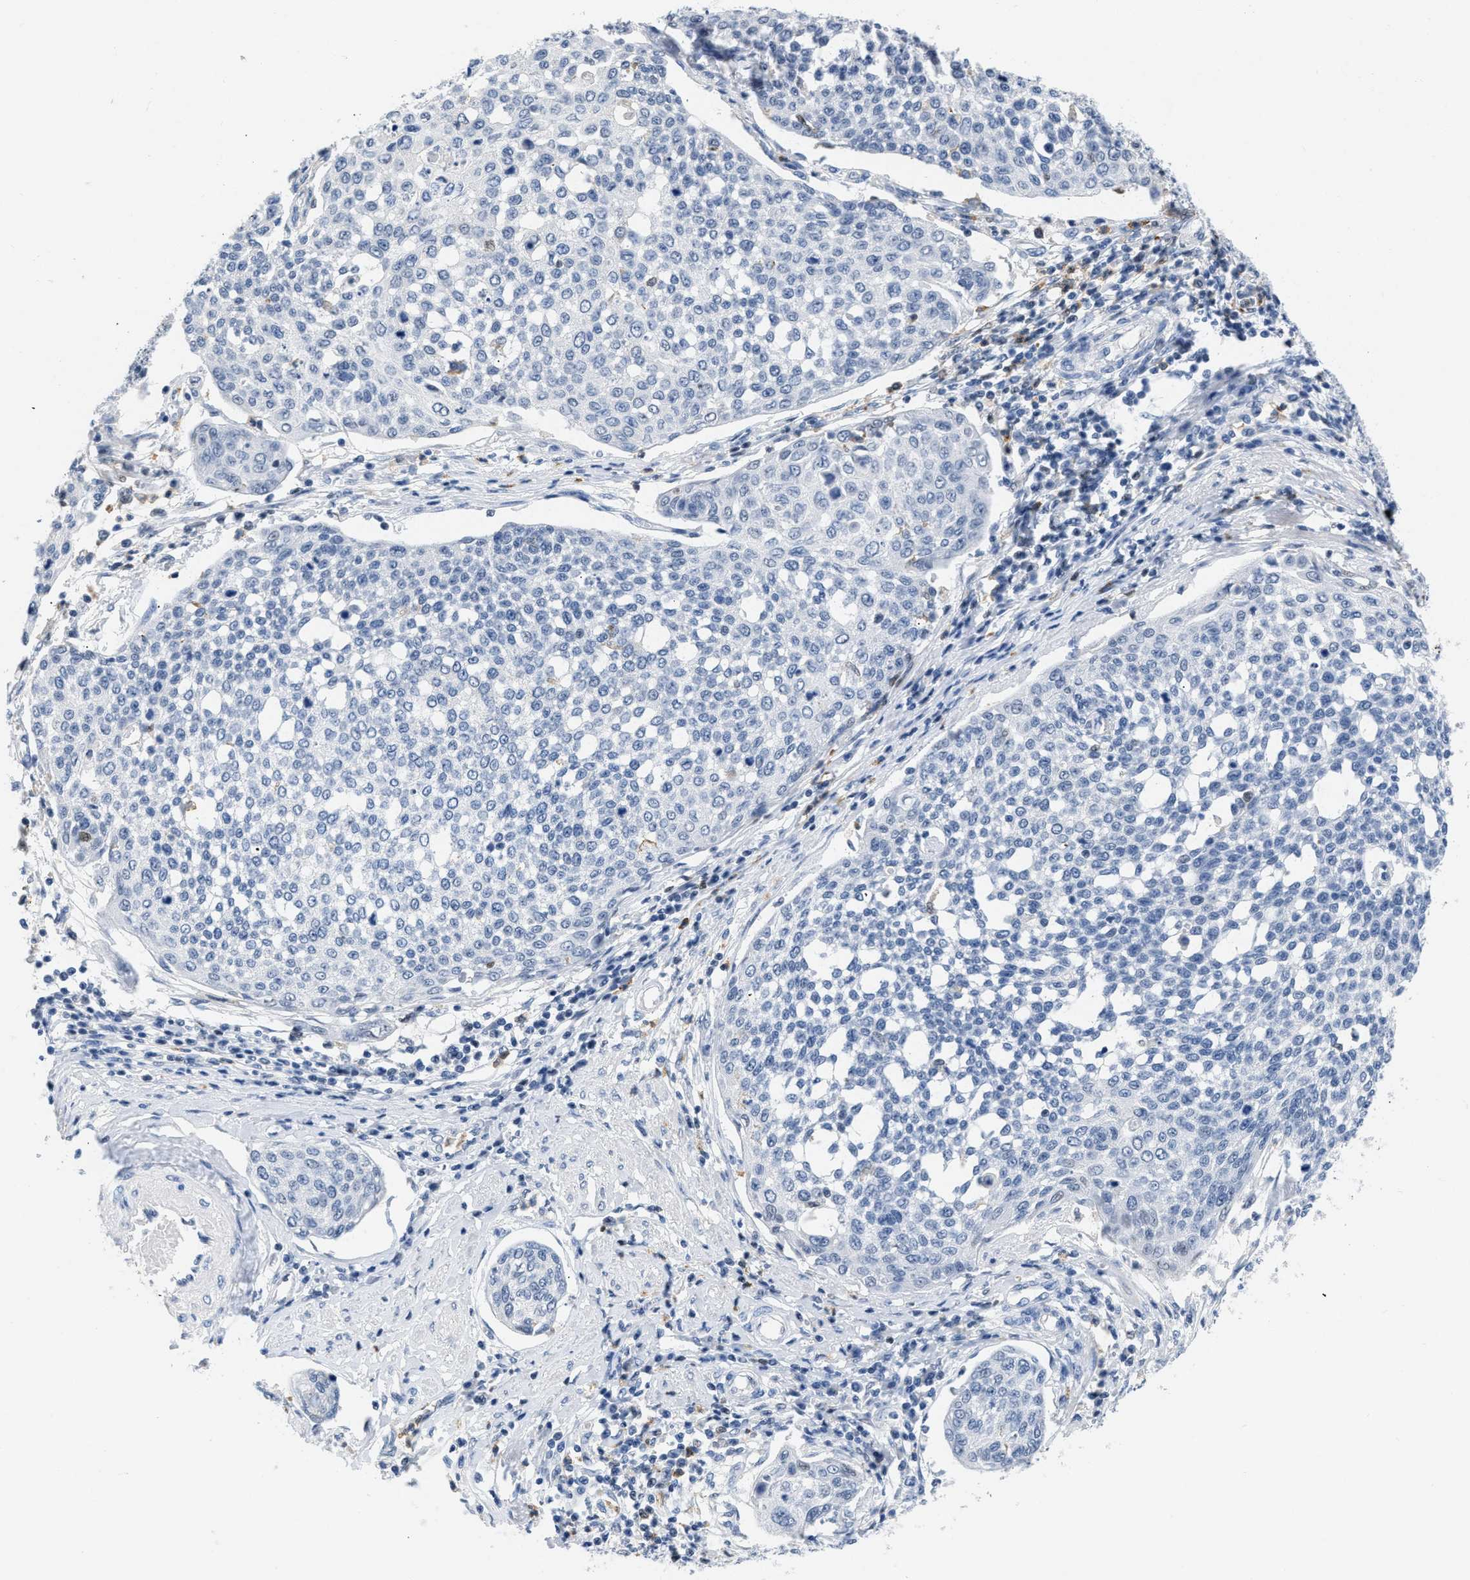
{"staining": {"intensity": "negative", "quantity": "none", "location": "none"}, "tissue": "cervical cancer", "cell_type": "Tumor cells", "image_type": "cancer", "snomed": [{"axis": "morphology", "description": "Squamous cell carcinoma, NOS"}, {"axis": "topography", "description": "Cervix"}], "caption": "This is an immunohistochemistry (IHC) image of human cervical cancer (squamous cell carcinoma). There is no staining in tumor cells.", "gene": "BOLL", "patient": {"sex": "female", "age": 34}}